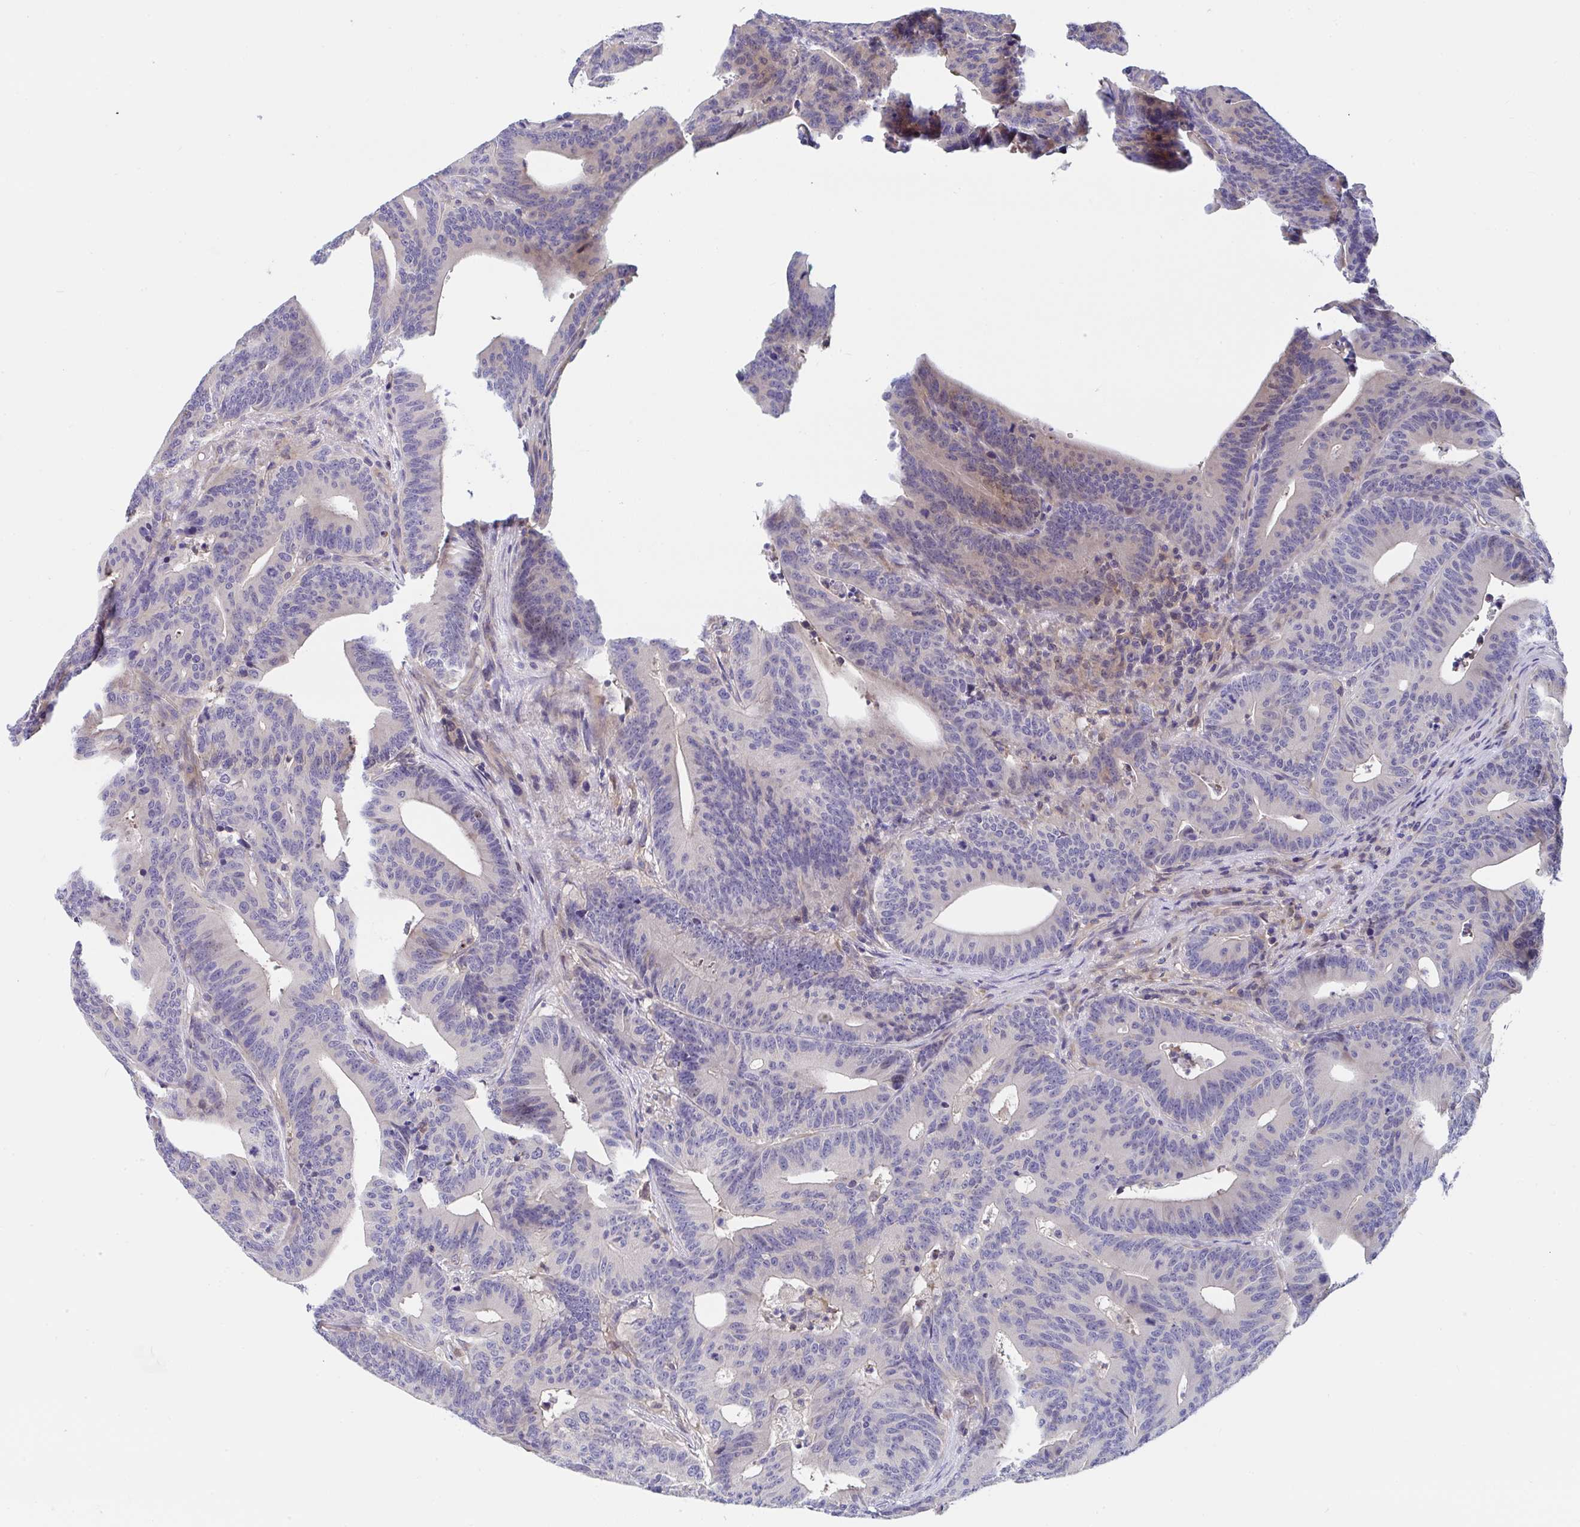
{"staining": {"intensity": "moderate", "quantity": "<25%", "location": "cytoplasmic/membranous,nuclear"}, "tissue": "colorectal cancer", "cell_type": "Tumor cells", "image_type": "cancer", "snomed": [{"axis": "morphology", "description": "Adenocarcinoma, NOS"}, {"axis": "topography", "description": "Colon"}], "caption": "Colorectal cancer (adenocarcinoma) tissue displays moderate cytoplasmic/membranous and nuclear expression in approximately <25% of tumor cells, visualized by immunohistochemistry.", "gene": "P2RX3", "patient": {"sex": "female", "age": 78}}